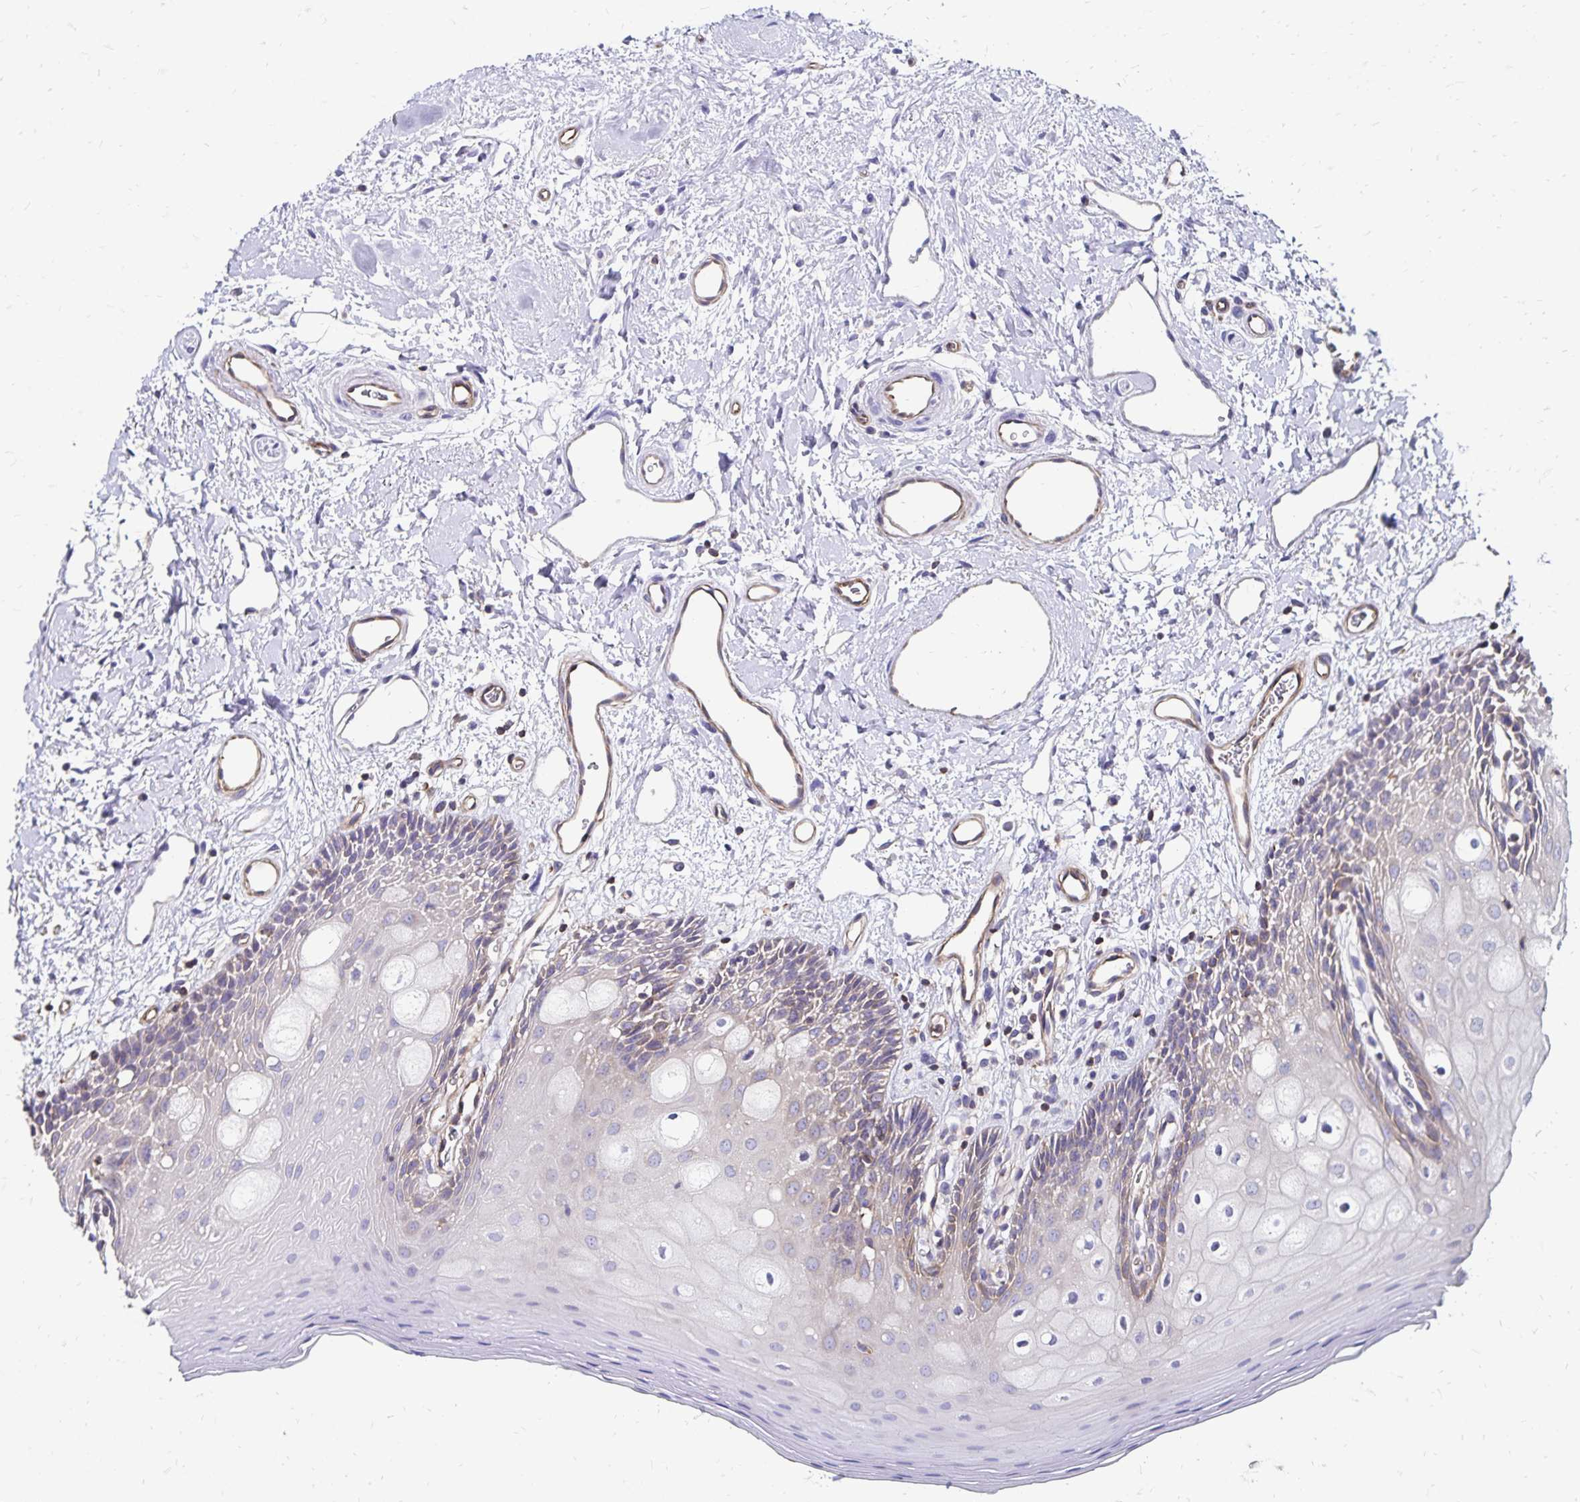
{"staining": {"intensity": "moderate", "quantity": "<25%", "location": "cytoplasmic/membranous"}, "tissue": "oral mucosa", "cell_type": "Squamous epithelial cells", "image_type": "normal", "snomed": [{"axis": "morphology", "description": "Normal tissue, NOS"}, {"axis": "topography", "description": "Oral tissue"}], "caption": "DAB (3,3'-diaminobenzidine) immunohistochemical staining of benign human oral mucosa demonstrates moderate cytoplasmic/membranous protein expression in approximately <25% of squamous epithelial cells. (IHC, brightfield microscopy, high magnification).", "gene": "RPRML", "patient": {"sex": "female", "age": 43}}